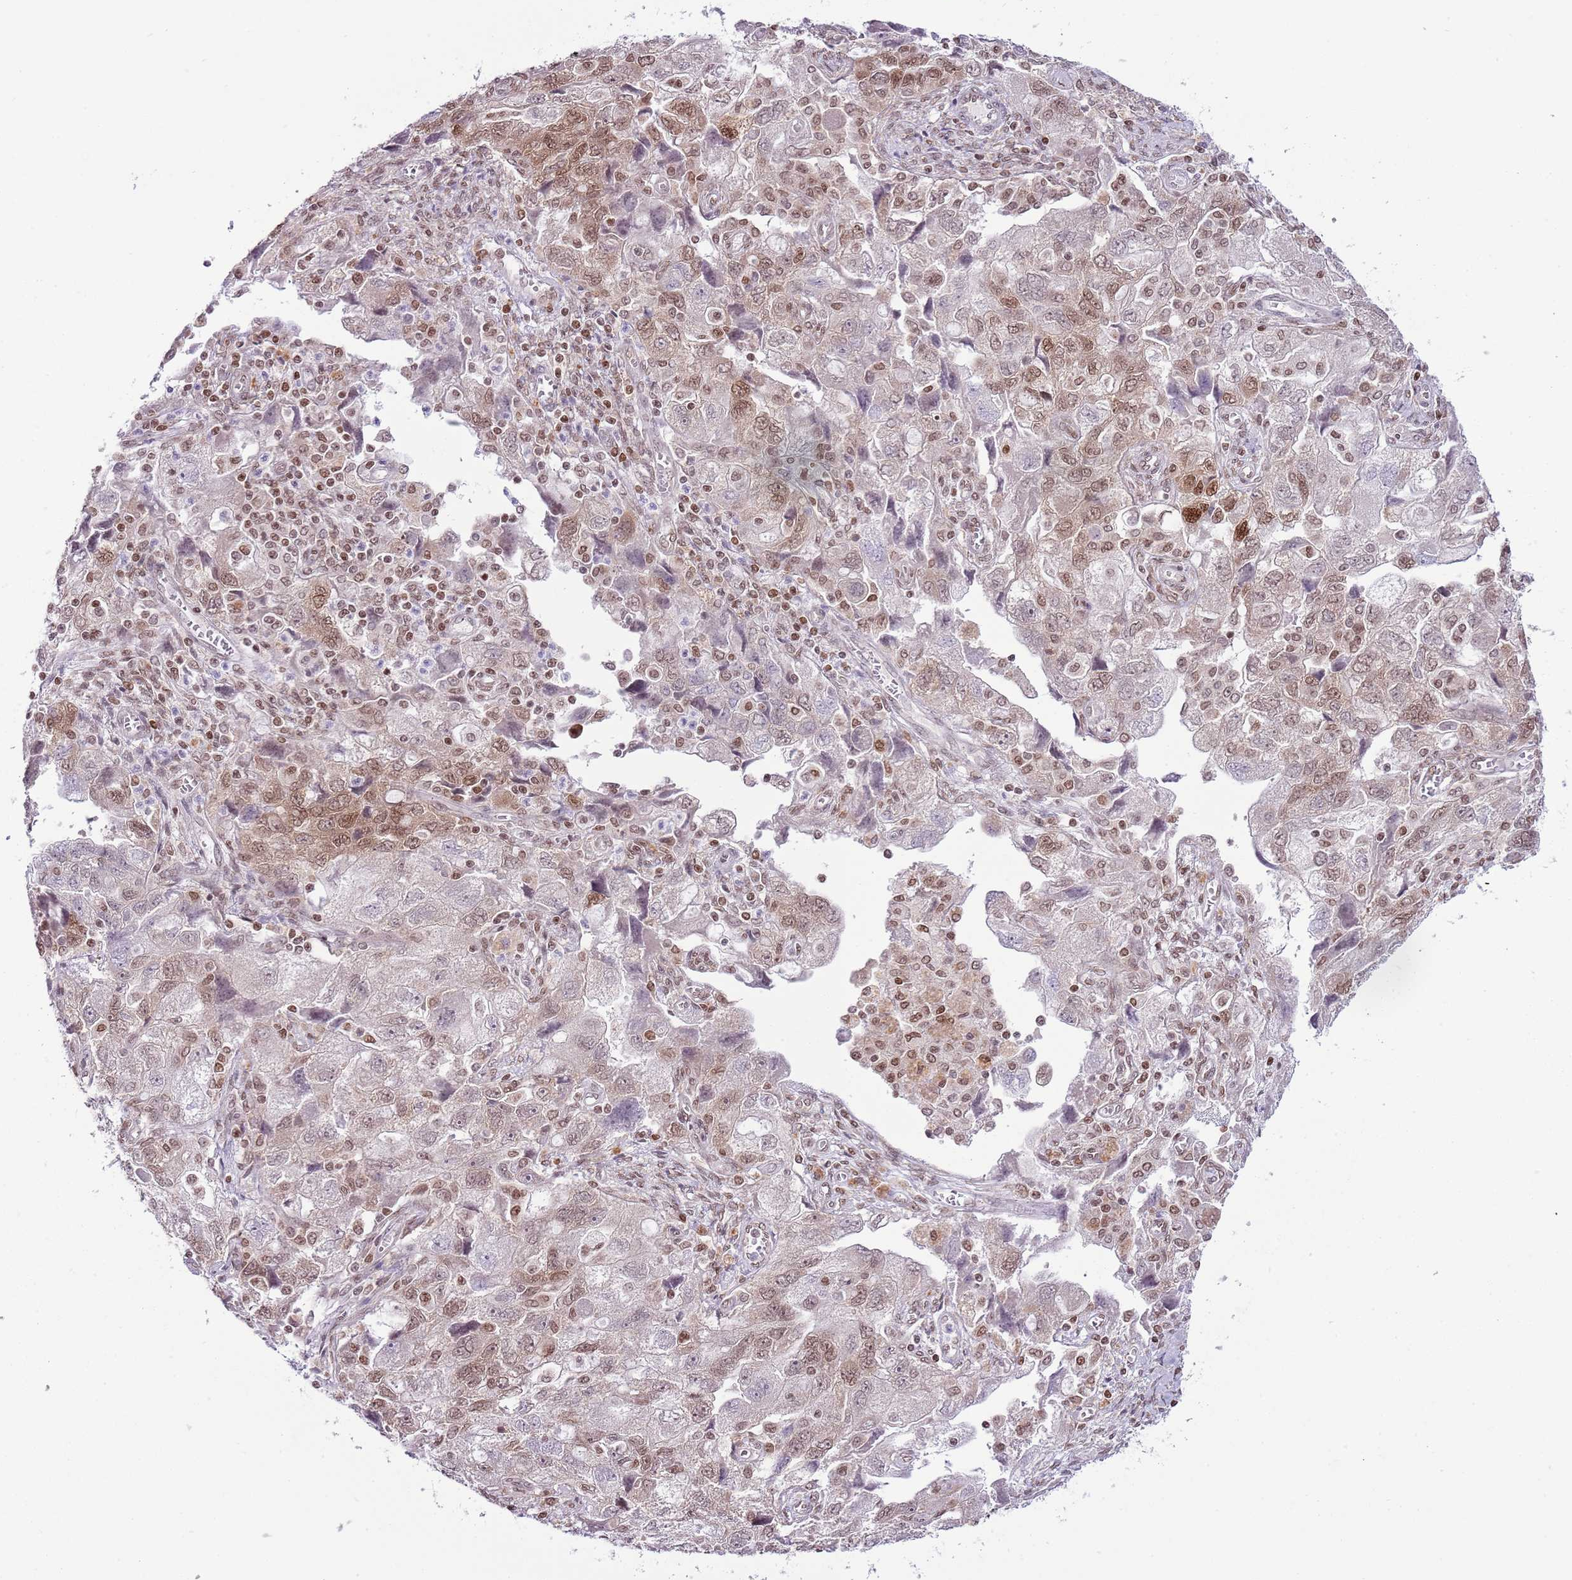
{"staining": {"intensity": "moderate", "quantity": "25%-75%", "location": "nuclear"}, "tissue": "ovarian cancer", "cell_type": "Tumor cells", "image_type": "cancer", "snomed": [{"axis": "morphology", "description": "Carcinoma, NOS"}, {"axis": "morphology", "description": "Cystadenocarcinoma, serous, NOS"}, {"axis": "topography", "description": "Ovary"}], "caption": "There is medium levels of moderate nuclear positivity in tumor cells of carcinoma (ovarian), as demonstrated by immunohistochemical staining (brown color).", "gene": "SELENOH", "patient": {"sex": "female", "age": 69}}